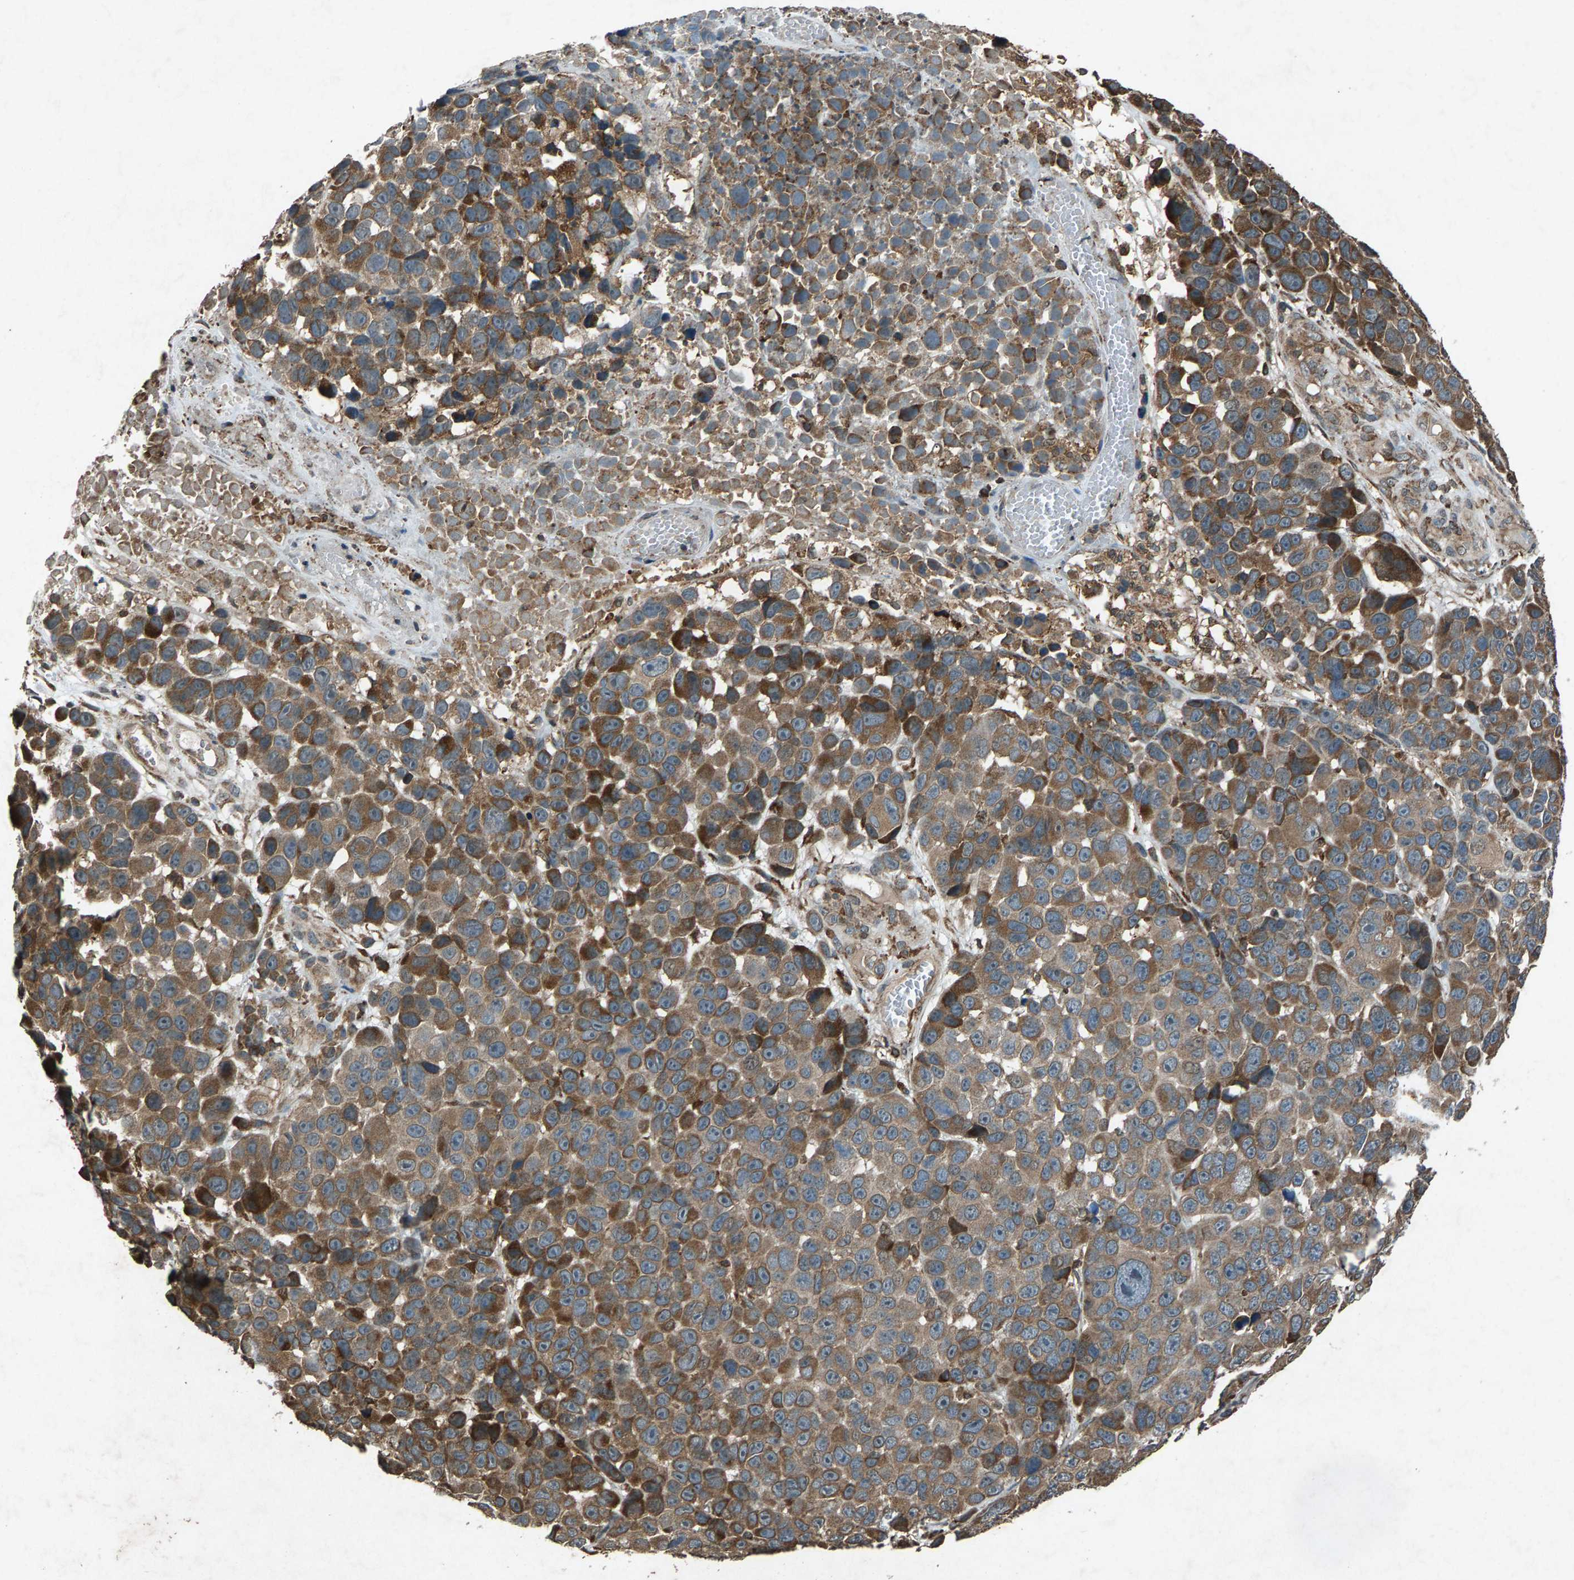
{"staining": {"intensity": "moderate", "quantity": ">75%", "location": "cytoplasmic/membranous"}, "tissue": "melanoma", "cell_type": "Tumor cells", "image_type": "cancer", "snomed": [{"axis": "morphology", "description": "Malignant melanoma, NOS"}, {"axis": "topography", "description": "Skin"}], "caption": "Moderate cytoplasmic/membranous protein staining is present in approximately >75% of tumor cells in malignant melanoma.", "gene": "CALR", "patient": {"sex": "male", "age": 53}}